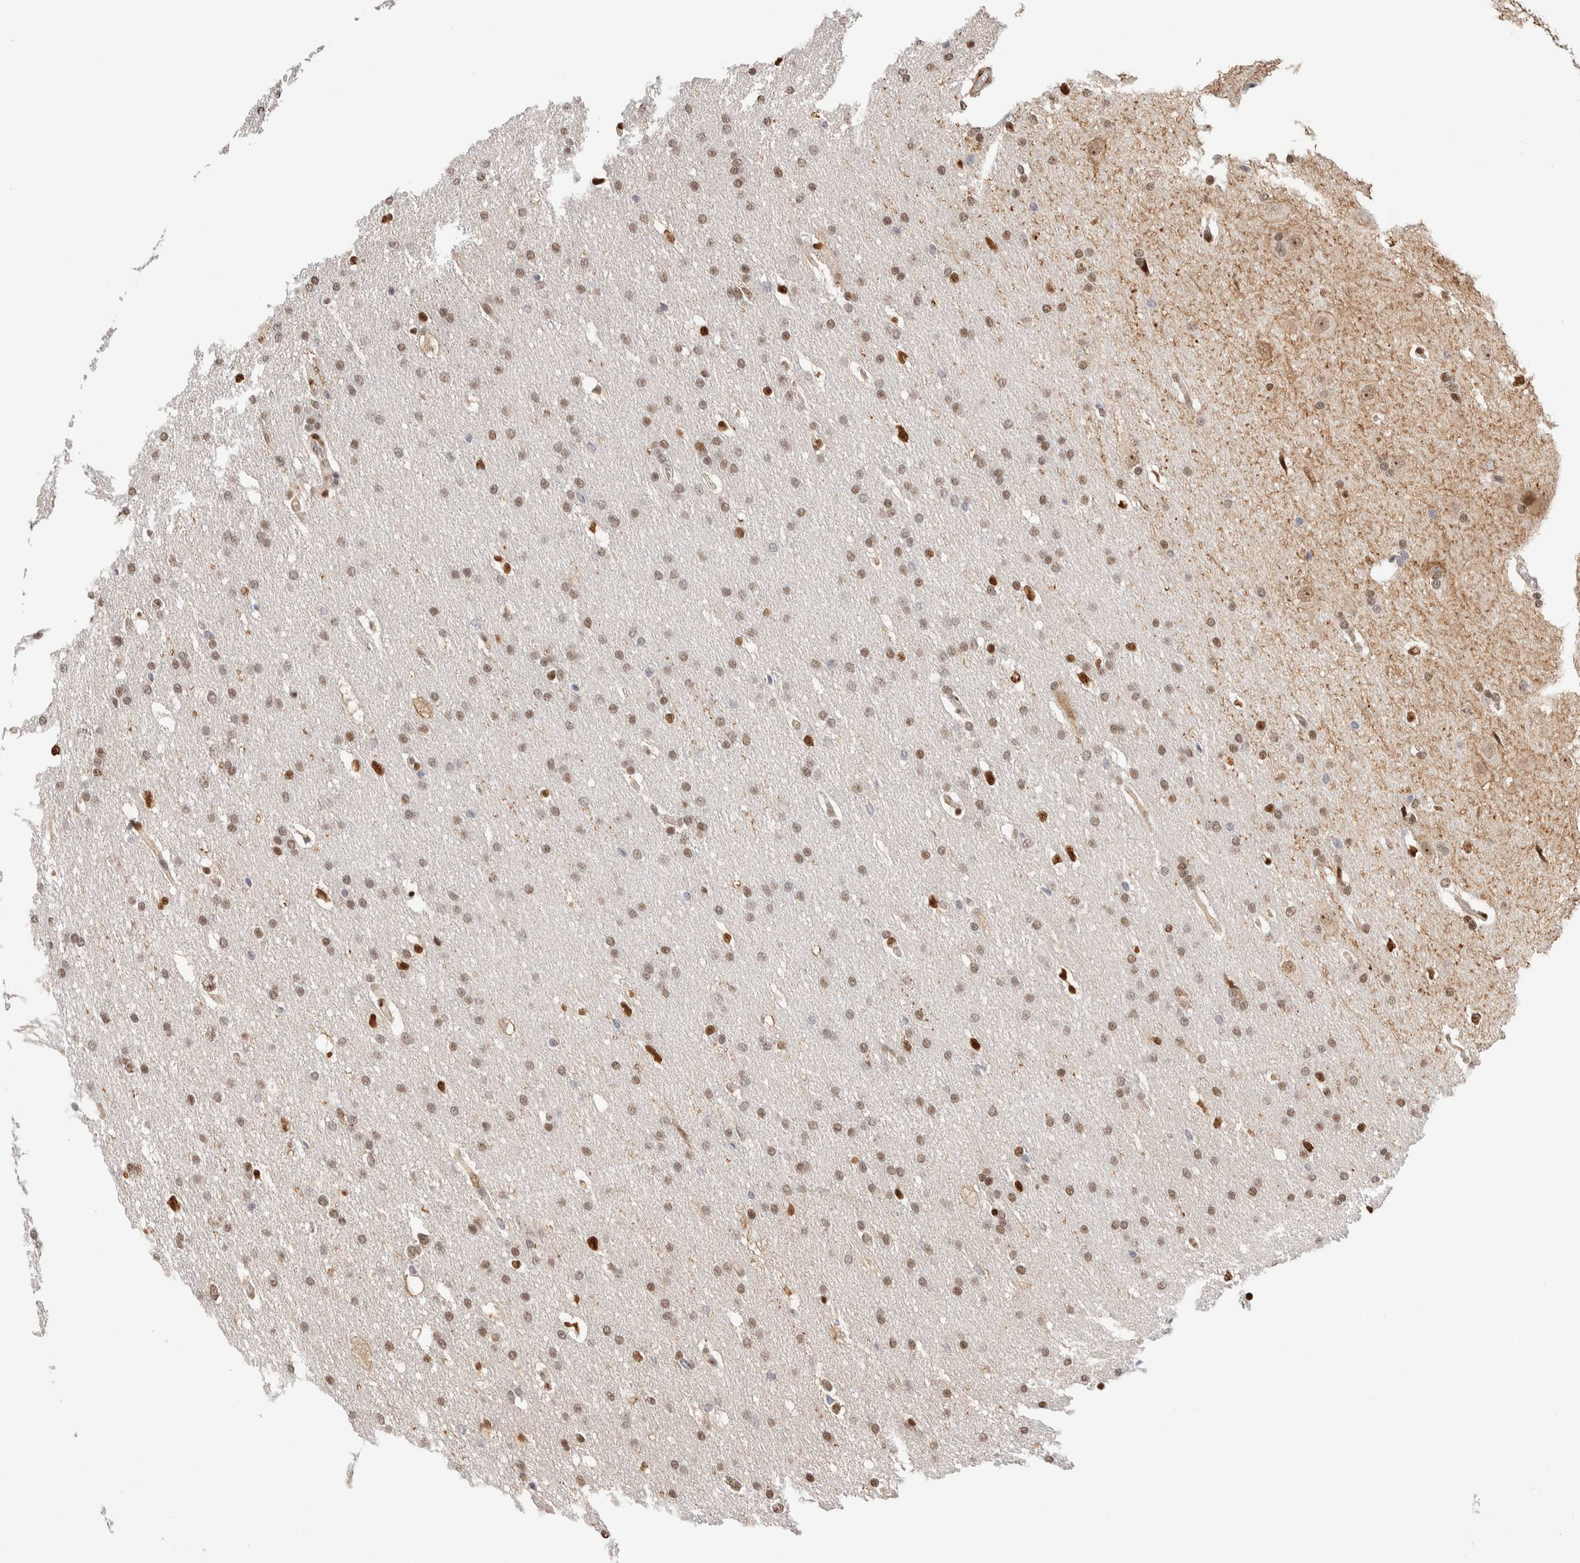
{"staining": {"intensity": "moderate", "quantity": "25%-75%", "location": "nuclear"}, "tissue": "glioma", "cell_type": "Tumor cells", "image_type": "cancer", "snomed": [{"axis": "morphology", "description": "Glioma, malignant, Low grade"}, {"axis": "topography", "description": "Brain"}], "caption": "Protein staining by immunohistochemistry demonstrates moderate nuclear positivity in about 25%-75% of tumor cells in malignant low-grade glioma.", "gene": "NSMAF", "patient": {"sex": "female", "age": 37}}